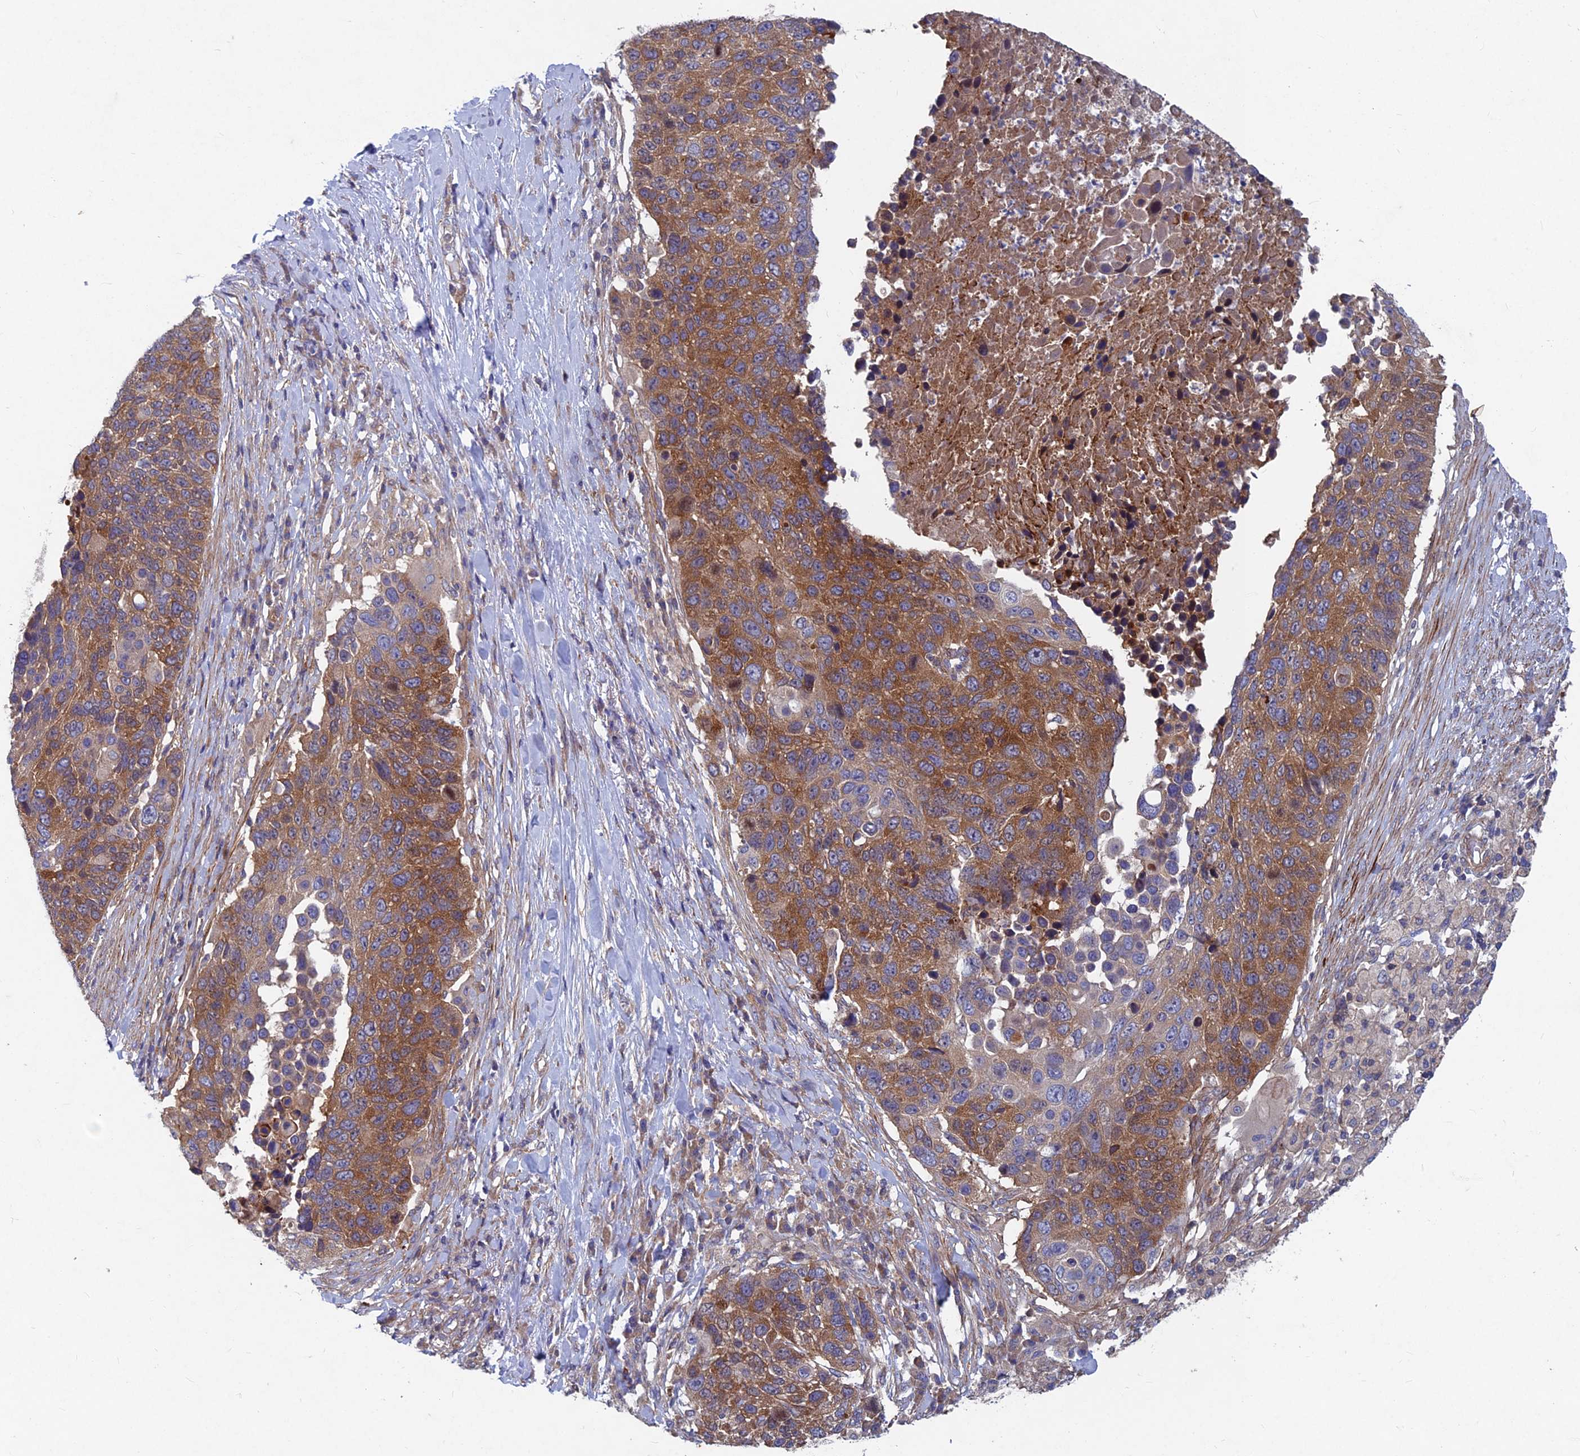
{"staining": {"intensity": "strong", "quantity": ">75%", "location": "cytoplasmic/membranous"}, "tissue": "lung cancer", "cell_type": "Tumor cells", "image_type": "cancer", "snomed": [{"axis": "morphology", "description": "Normal tissue, NOS"}, {"axis": "morphology", "description": "Squamous cell carcinoma, NOS"}, {"axis": "topography", "description": "Lymph node"}, {"axis": "topography", "description": "Lung"}], "caption": "DAB (3,3'-diaminobenzidine) immunohistochemical staining of lung squamous cell carcinoma reveals strong cytoplasmic/membranous protein staining in approximately >75% of tumor cells.", "gene": "NCAPG", "patient": {"sex": "male", "age": 66}}